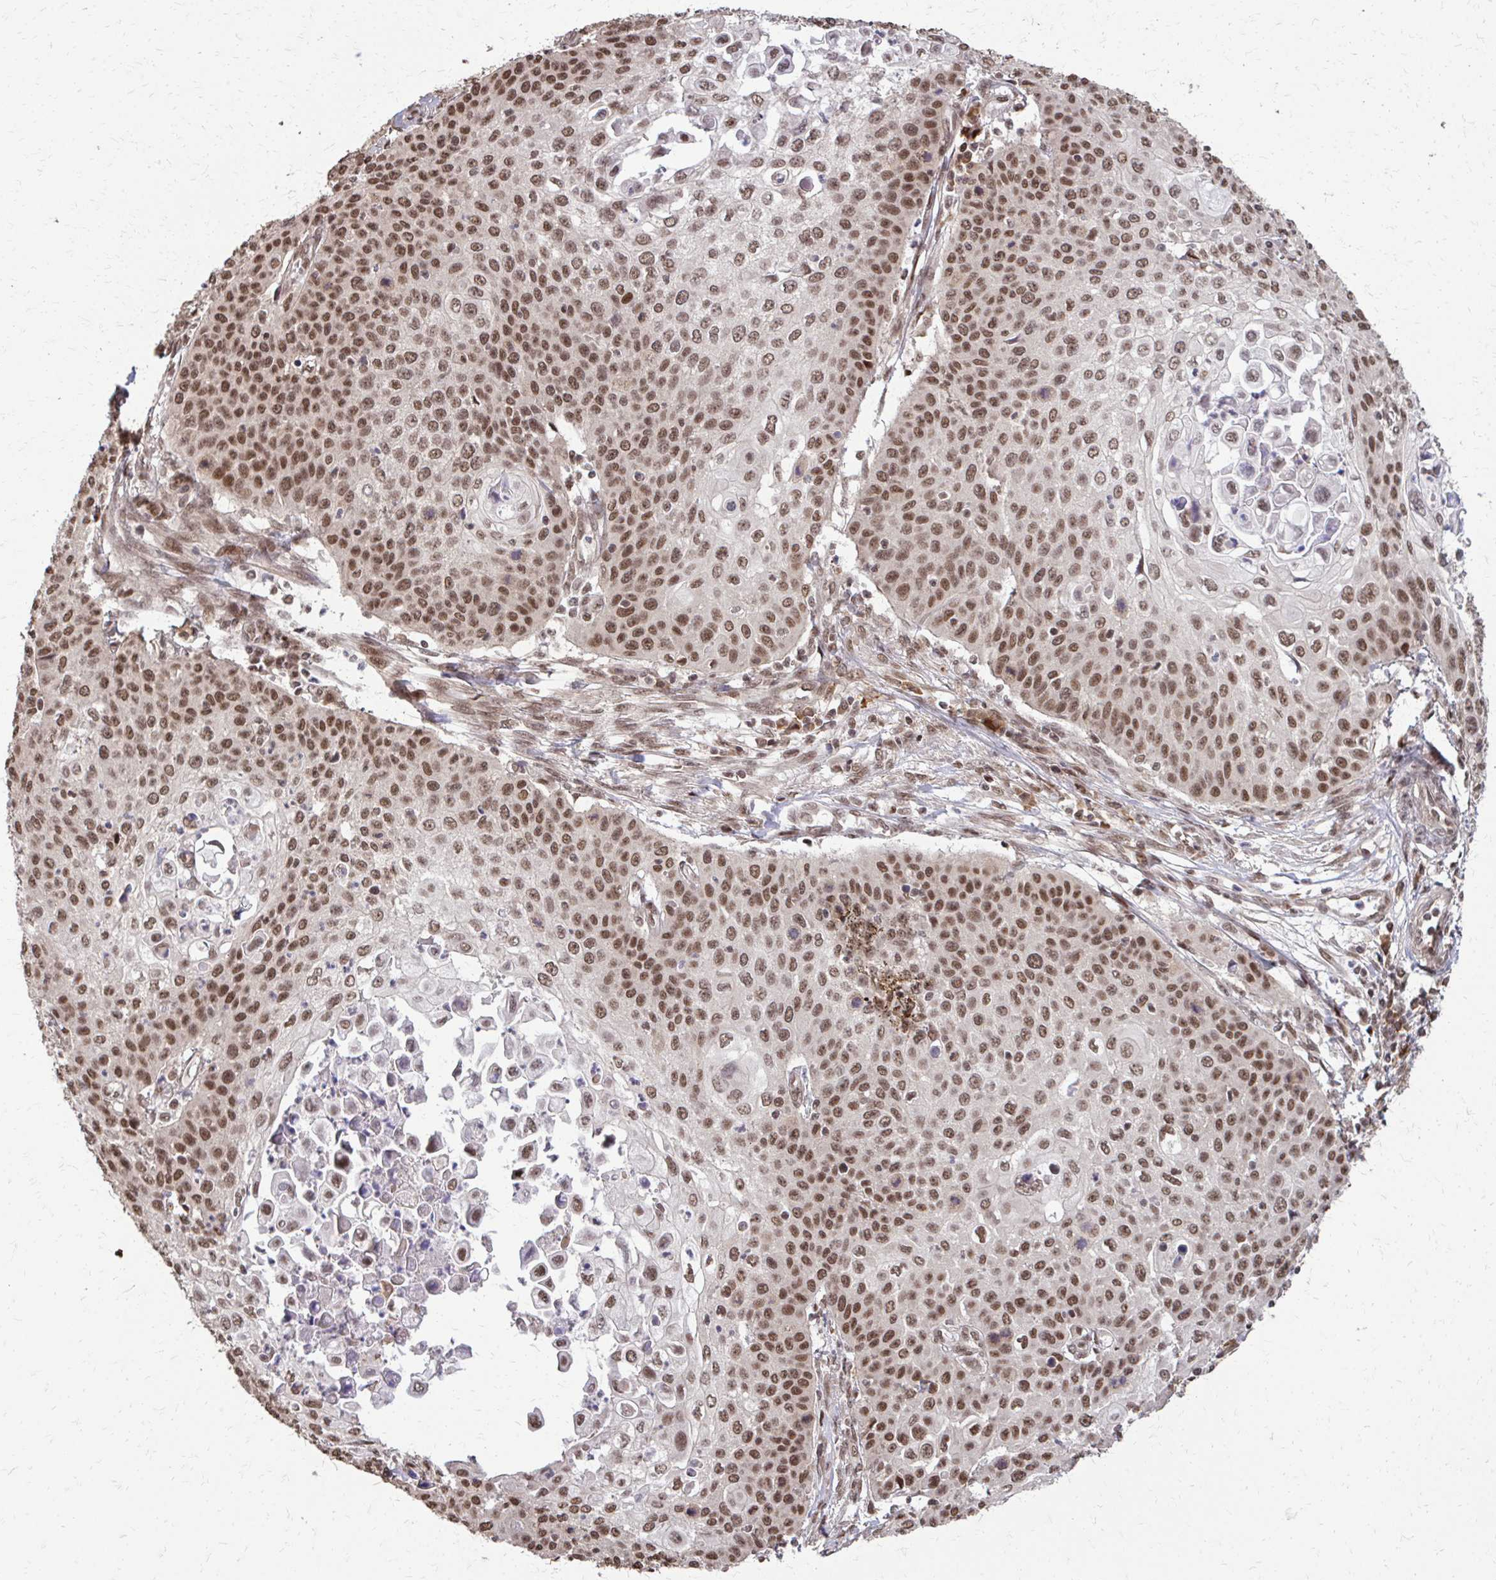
{"staining": {"intensity": "moderate", "quantity": ">75%", "location": "nuclear"}, "tissue": "cervical cancer", "cell_type": "Tumor cells", "image_type": "cancer", "snomed": [{"axis": "morphology", "description": "Squamous cell carcinoma, NOS"}, {"axis": "topography", "description": "Cervix"}], "caption": "A brown stain shows moderate nuclear staining of a protein in squamous cell carcinoma (cervical) tumor cells. Using DAB (brown) and hematoxylin (blue) stains, captured at high magnification using brightfield microscopy.", "gene": "SS18", "patient": {"sex": "female", "age": 65}}